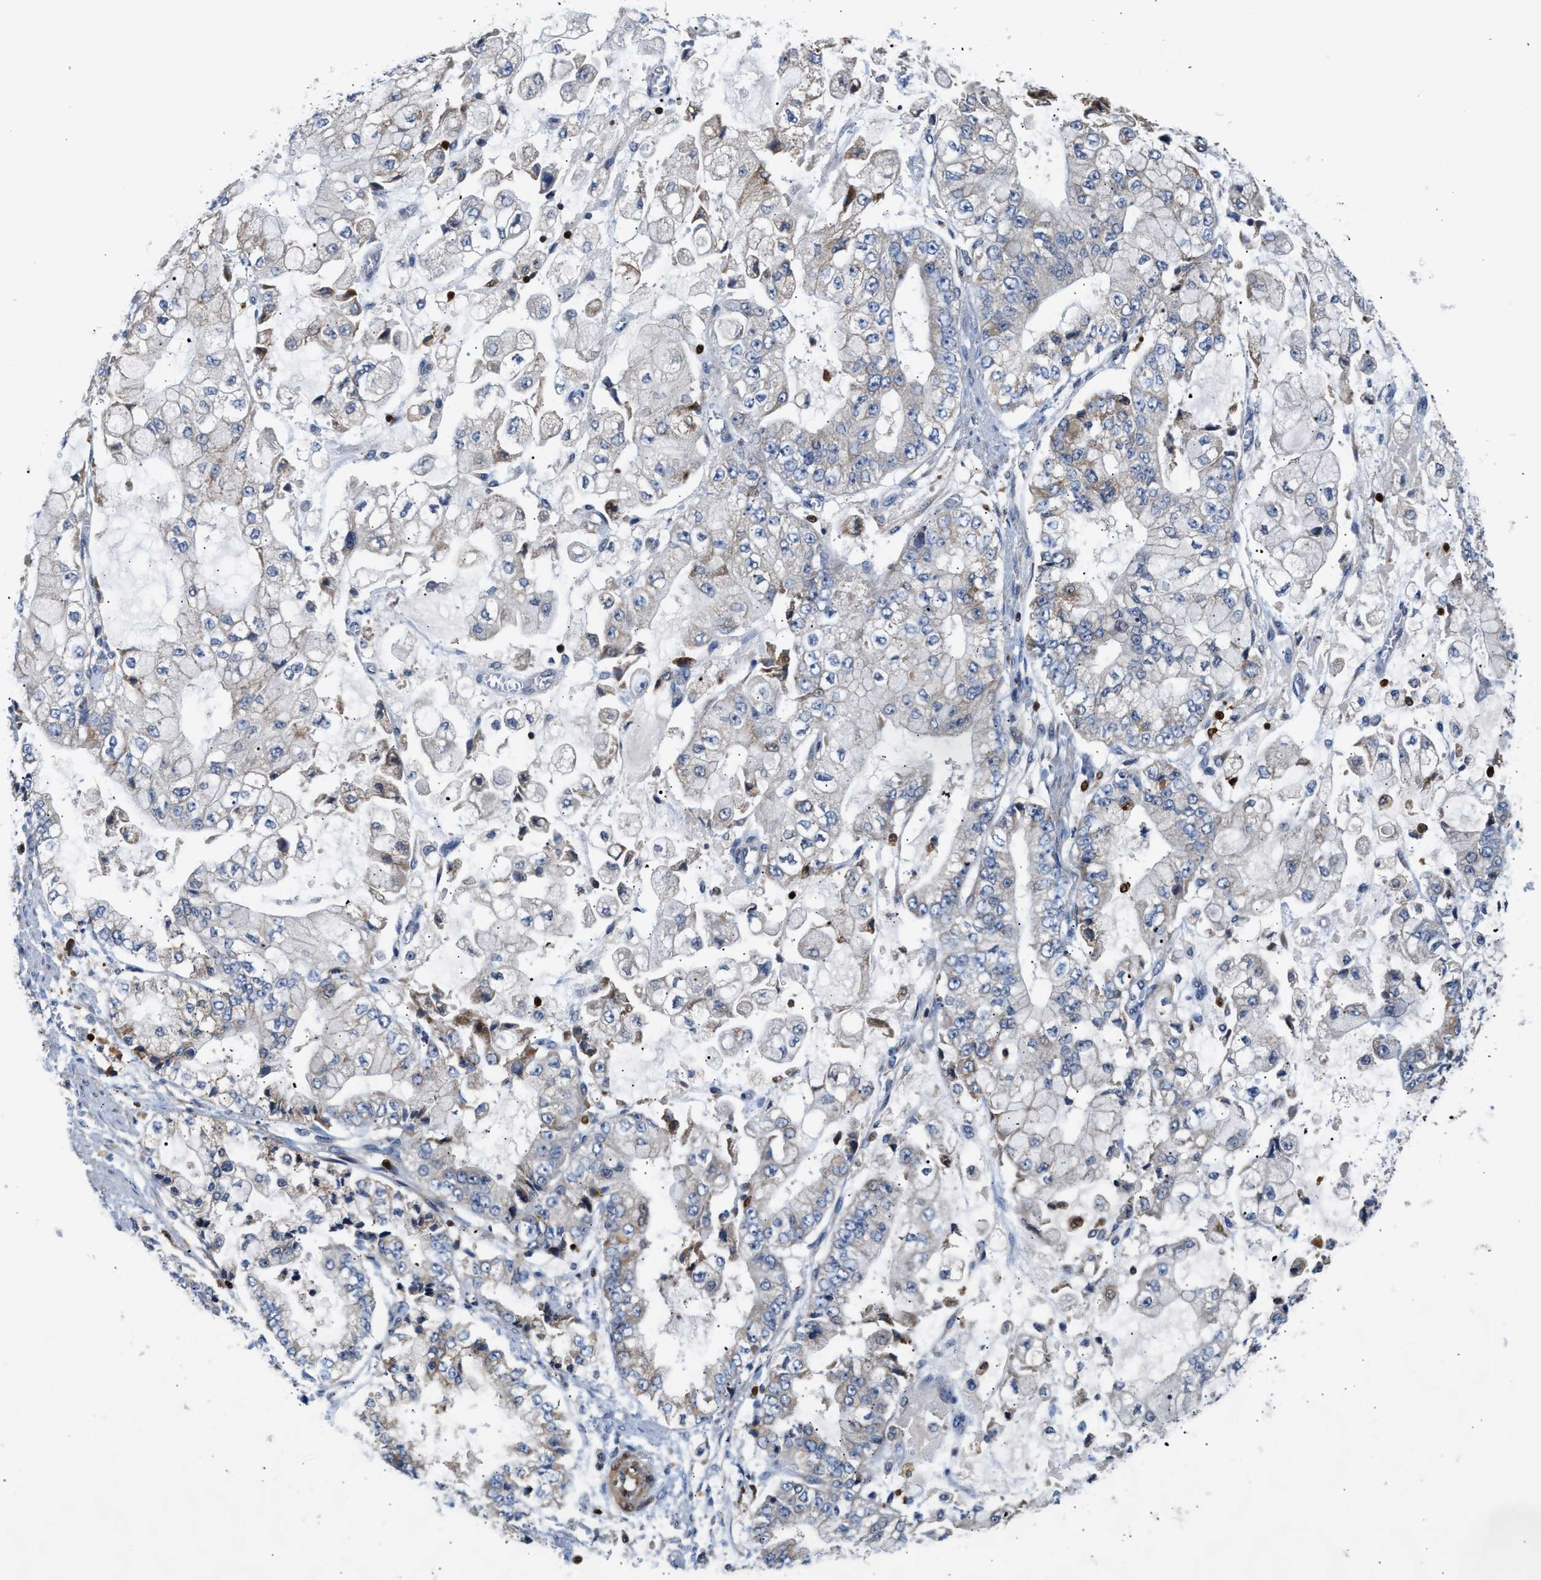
{"staining": {"intensity": "weak", "quantity": "<25%", "location": "cytoplasmic/membranous"}, "tissue": "stomach cancer", "cell_type": "Tumor cells", "image_type": "cancer", "snomed": [{"axis": "morphology", "description": "Adenocarcinoma, NOS"}, {"axis": "topography", "description": "Stomach"}], "caption": "The image exhibits no staining of tumor cells in stomach cancer (adenocarcinoma).", "gene": "SLIT2", "patient": {"sex": "male", "age": 76}}